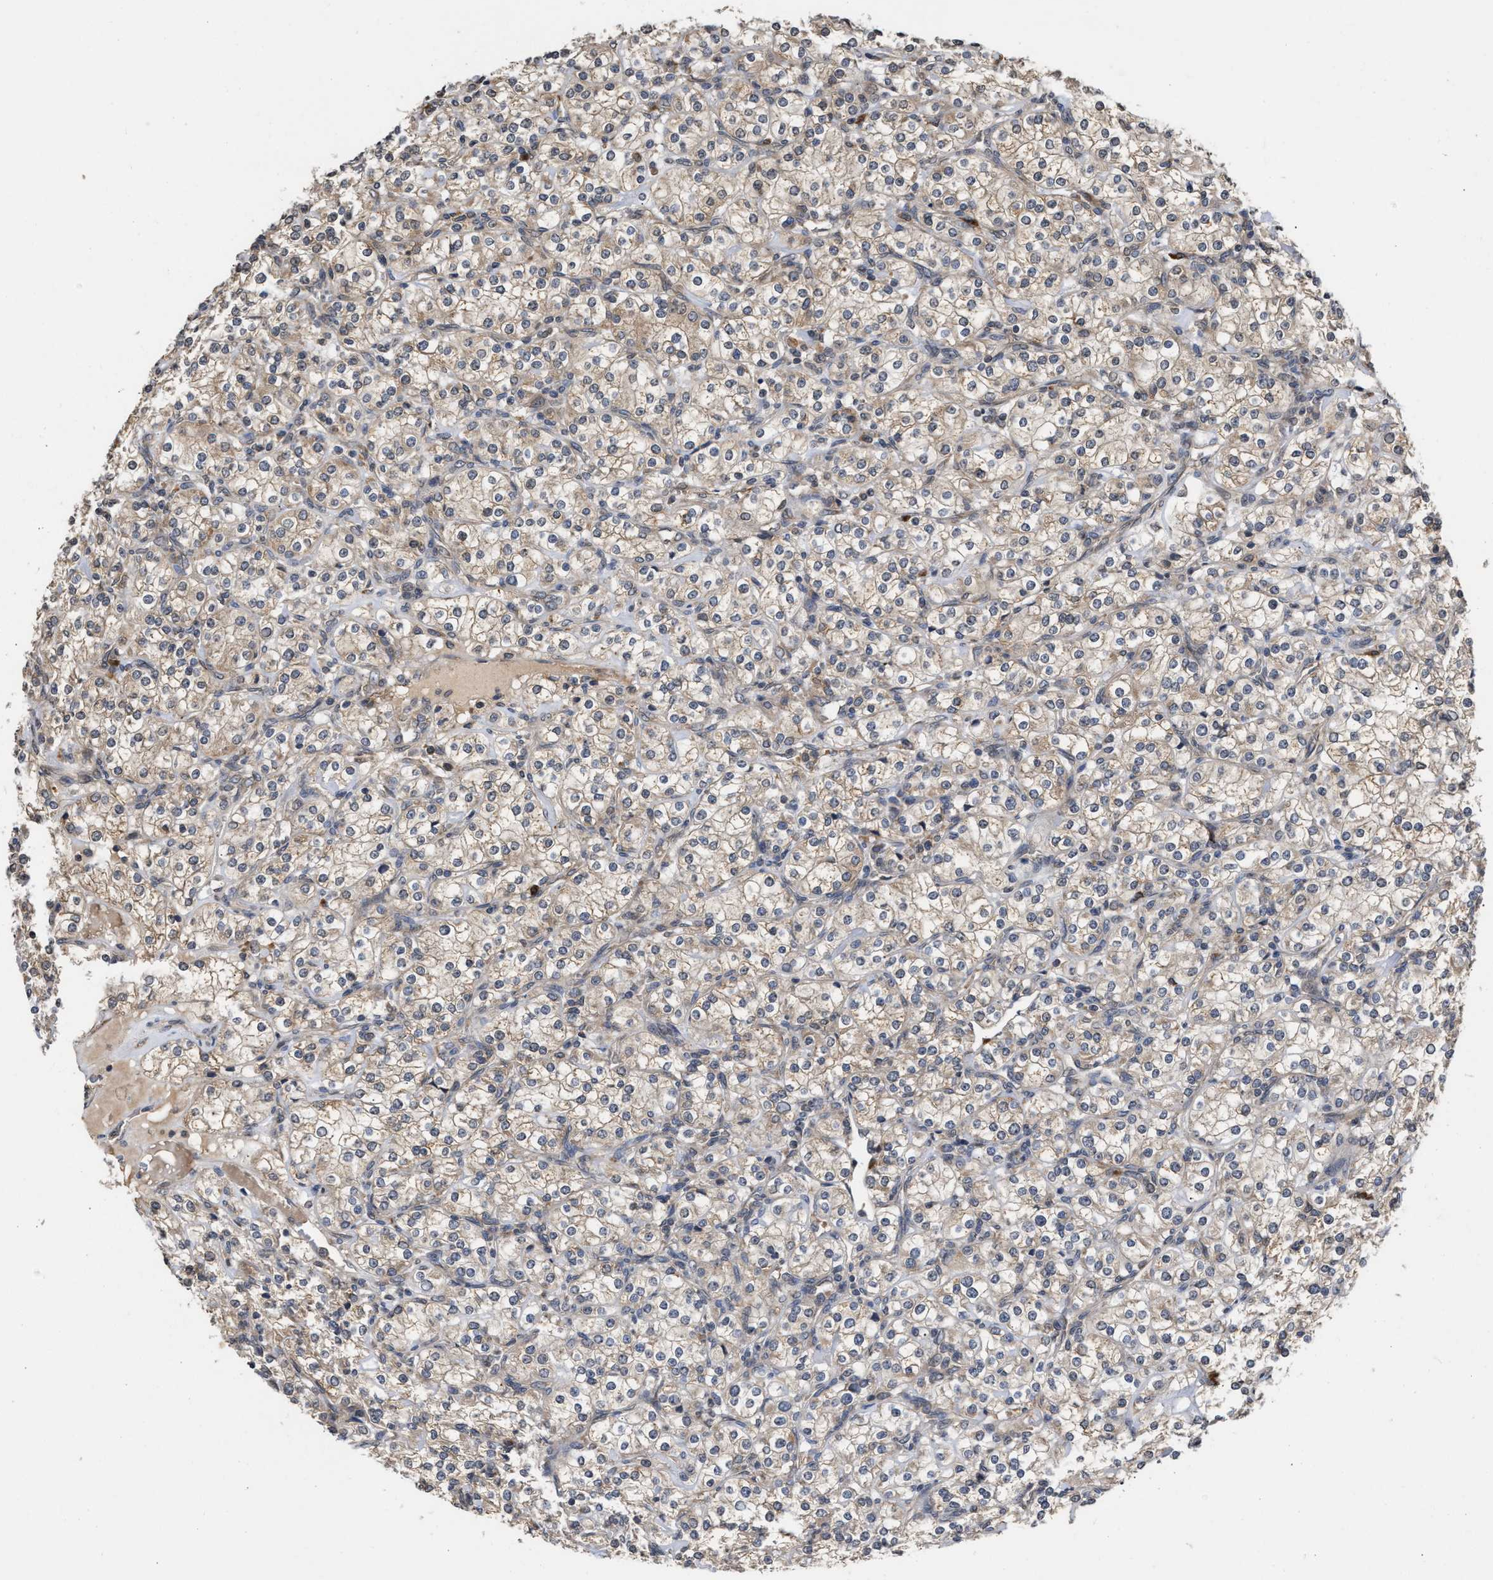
{"staining": {"intensity": "weak", "quantity": "25%-75%", "location": "cytoplasmic/membranous"}, "tissue": "renal cancer", "cell_type": "Tumor cells", "image_type": "cancer", "snomed": [{"axis": "morphology", "description": "Adenocarcinoma, NOS"}, {"axis": "topography", "description": "Kidney"}], "caption": "The micrograph shows immunohistochemical staining of renal cancer. There is weak cytoplasmic/membranous staining is identified in approximately 25%-75% of tumor cells.", "gene": "SAR1A", "patient": {"sex": "male", "age": 77}}